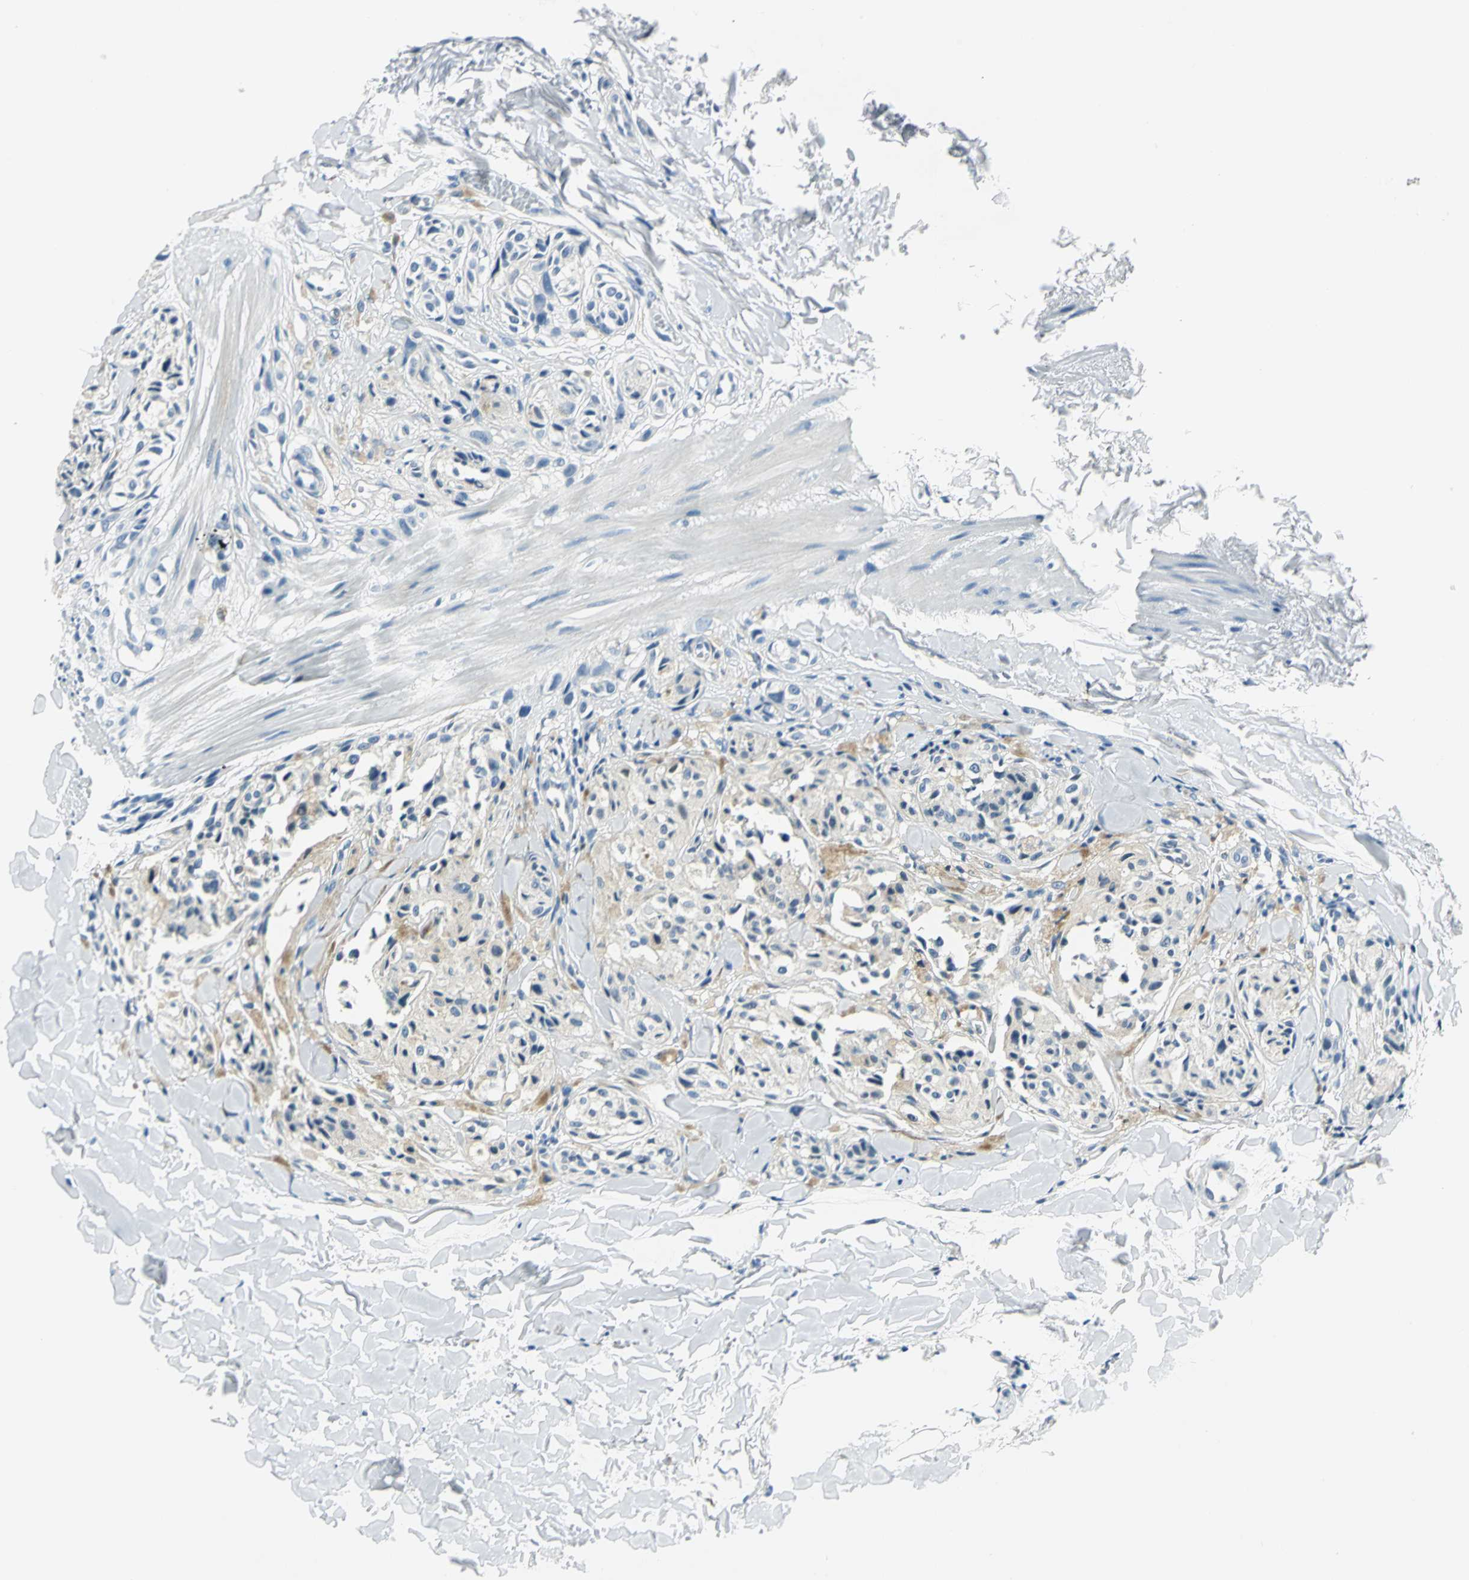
{"staining": {"intensity": "weak", "quantity": "25%-75%", "location": "cytoplasmic/membranous"}, "tissue": "melanoma", "cell_type": "Tumor cells", "image_type": "cancer", "snomed": [{"axis": "morphology", "description": "Malignant melanoma, Metastatic site"}, {"axis": "topography", "description": "Skin"}], "caption": "Melanoma stained with a protein marker exhibits weak staining in tumor cells.", "gene": "AKR1A1", "patient": {"sex": "female", "age": 66}}